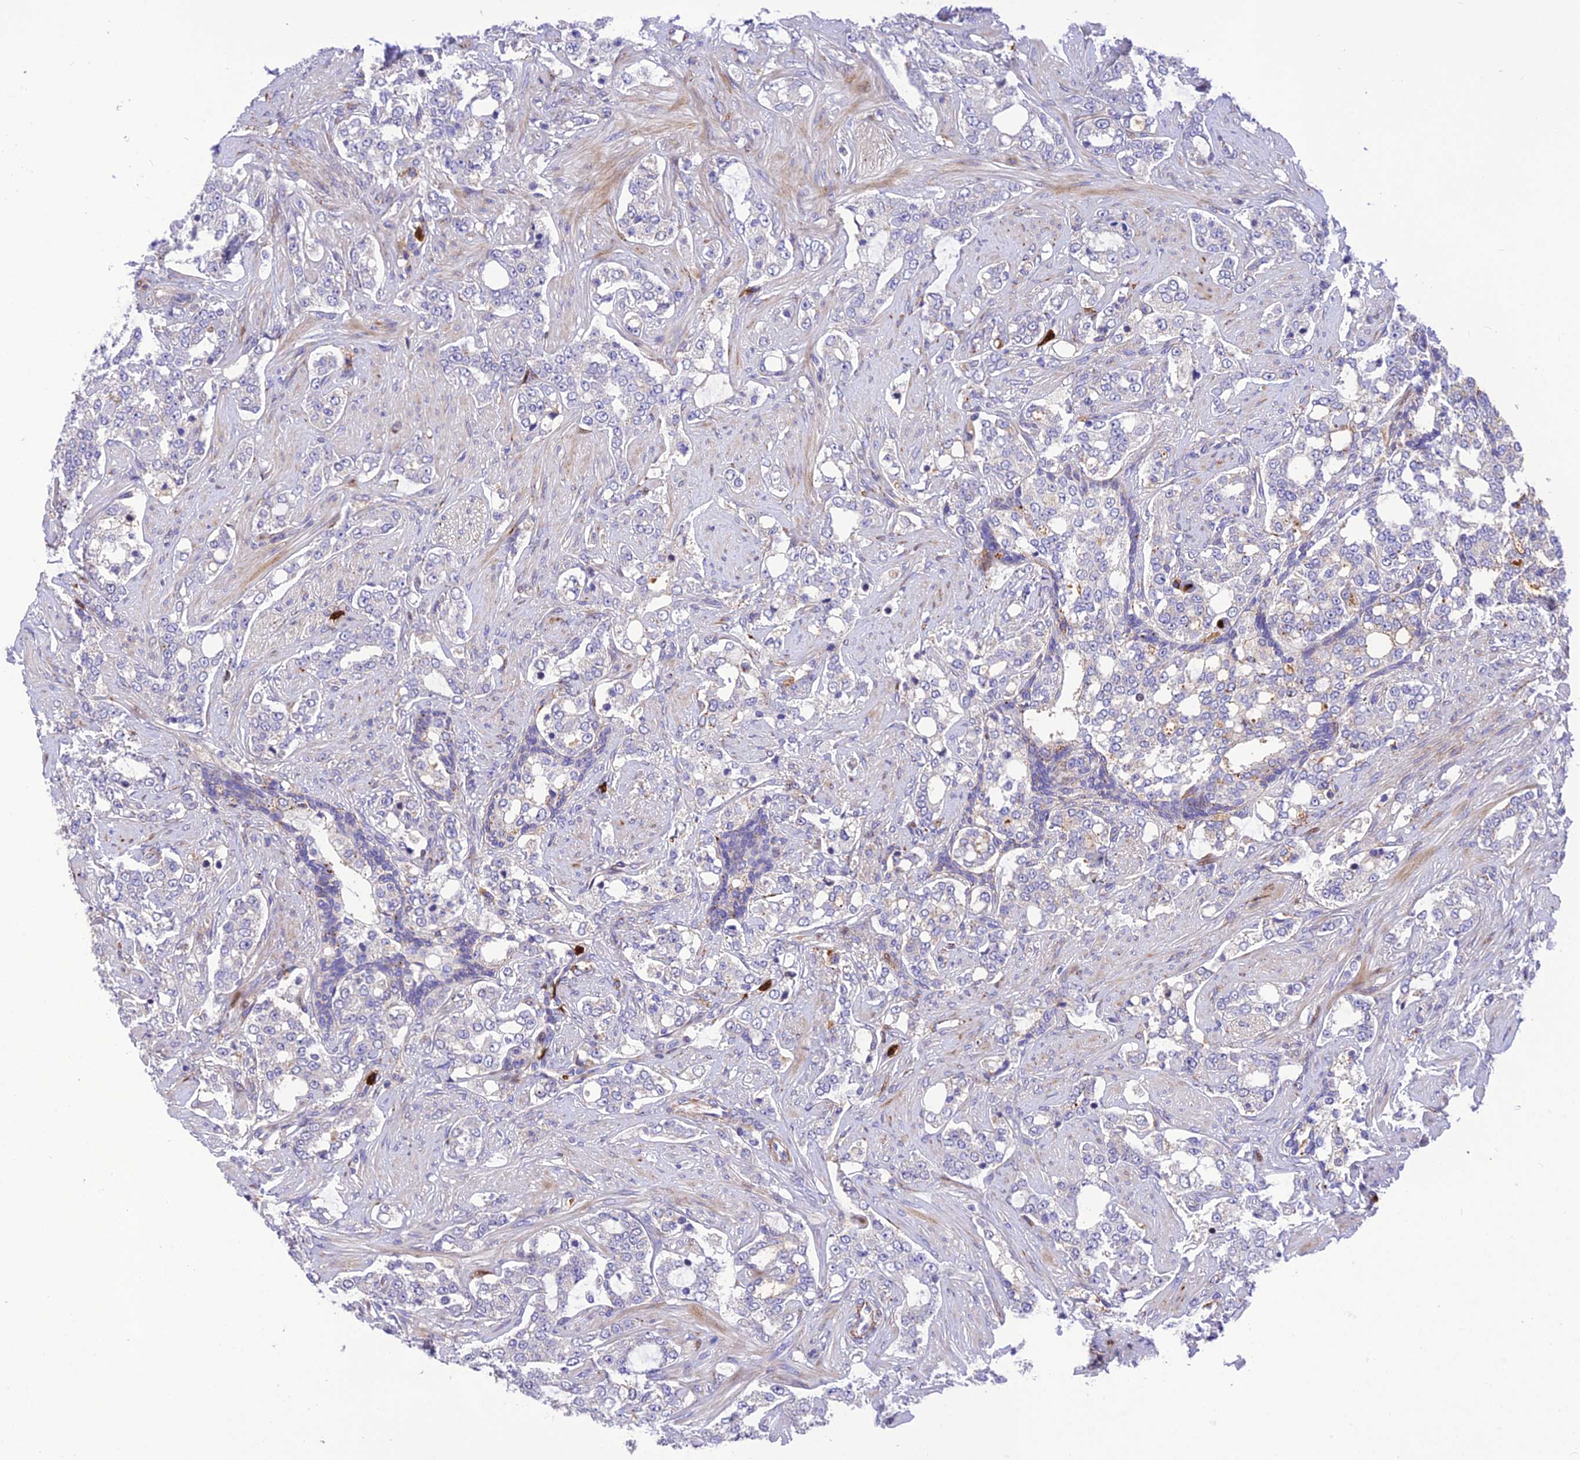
{"staining": {"intensity": "negative", "quantity": "none", "location": "none"}, "tissue": "prostate cancer", "cell_type": "Tumor cells", "image_type": "cancer", "snomed": [{"axis": "morphology", "description": "Adenocarcinoma, High grade"}, {"axis": "topography", "description": "Prostate"}], "caption": "High power microscopy histopathology image of an immunohistochemistry (IHC) image of prostate high-grade adenocarcinoma, revealing no significant positivity in tumor cells.", "gene": "CPSF4L", "patient": {"sex": "male", "age": 64}}